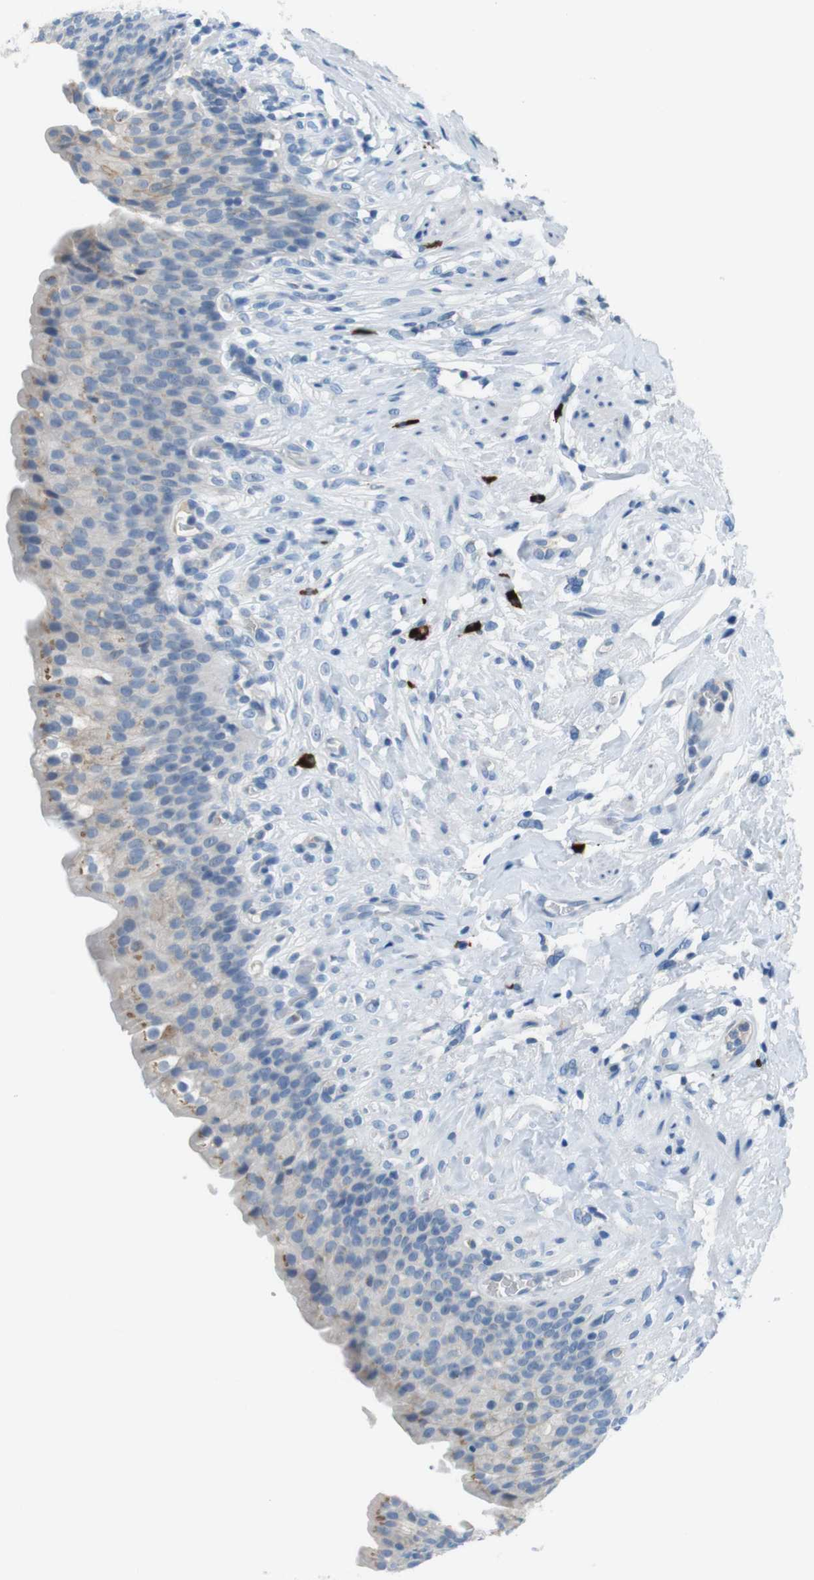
{"staining": {"intensity": "weak", "quantity": "<25%", "location": "cytoplasmic/membranous"}, "tissue": "urinary bladder", "cell_type": "Urothelial cells", "image_type": "normal", "snomed": [{"axis": "morphology", "description": "Normal tissue, NOS"}, {"axis": "topography", "description": "Urinary bladder"}], "caption": "Immunohistochemistry (IHC) micrograph of normal urinary bladder: urinary bladder stained with DAB (3,3'-diaminobenzidine) displays no significant protein staining in urothelial cells. (Immunohistochemistry (IHC), brightfield microscopy, high magnification).", "gene": "SLC35A3", "patient": {"sex": "female", "age": 79}}